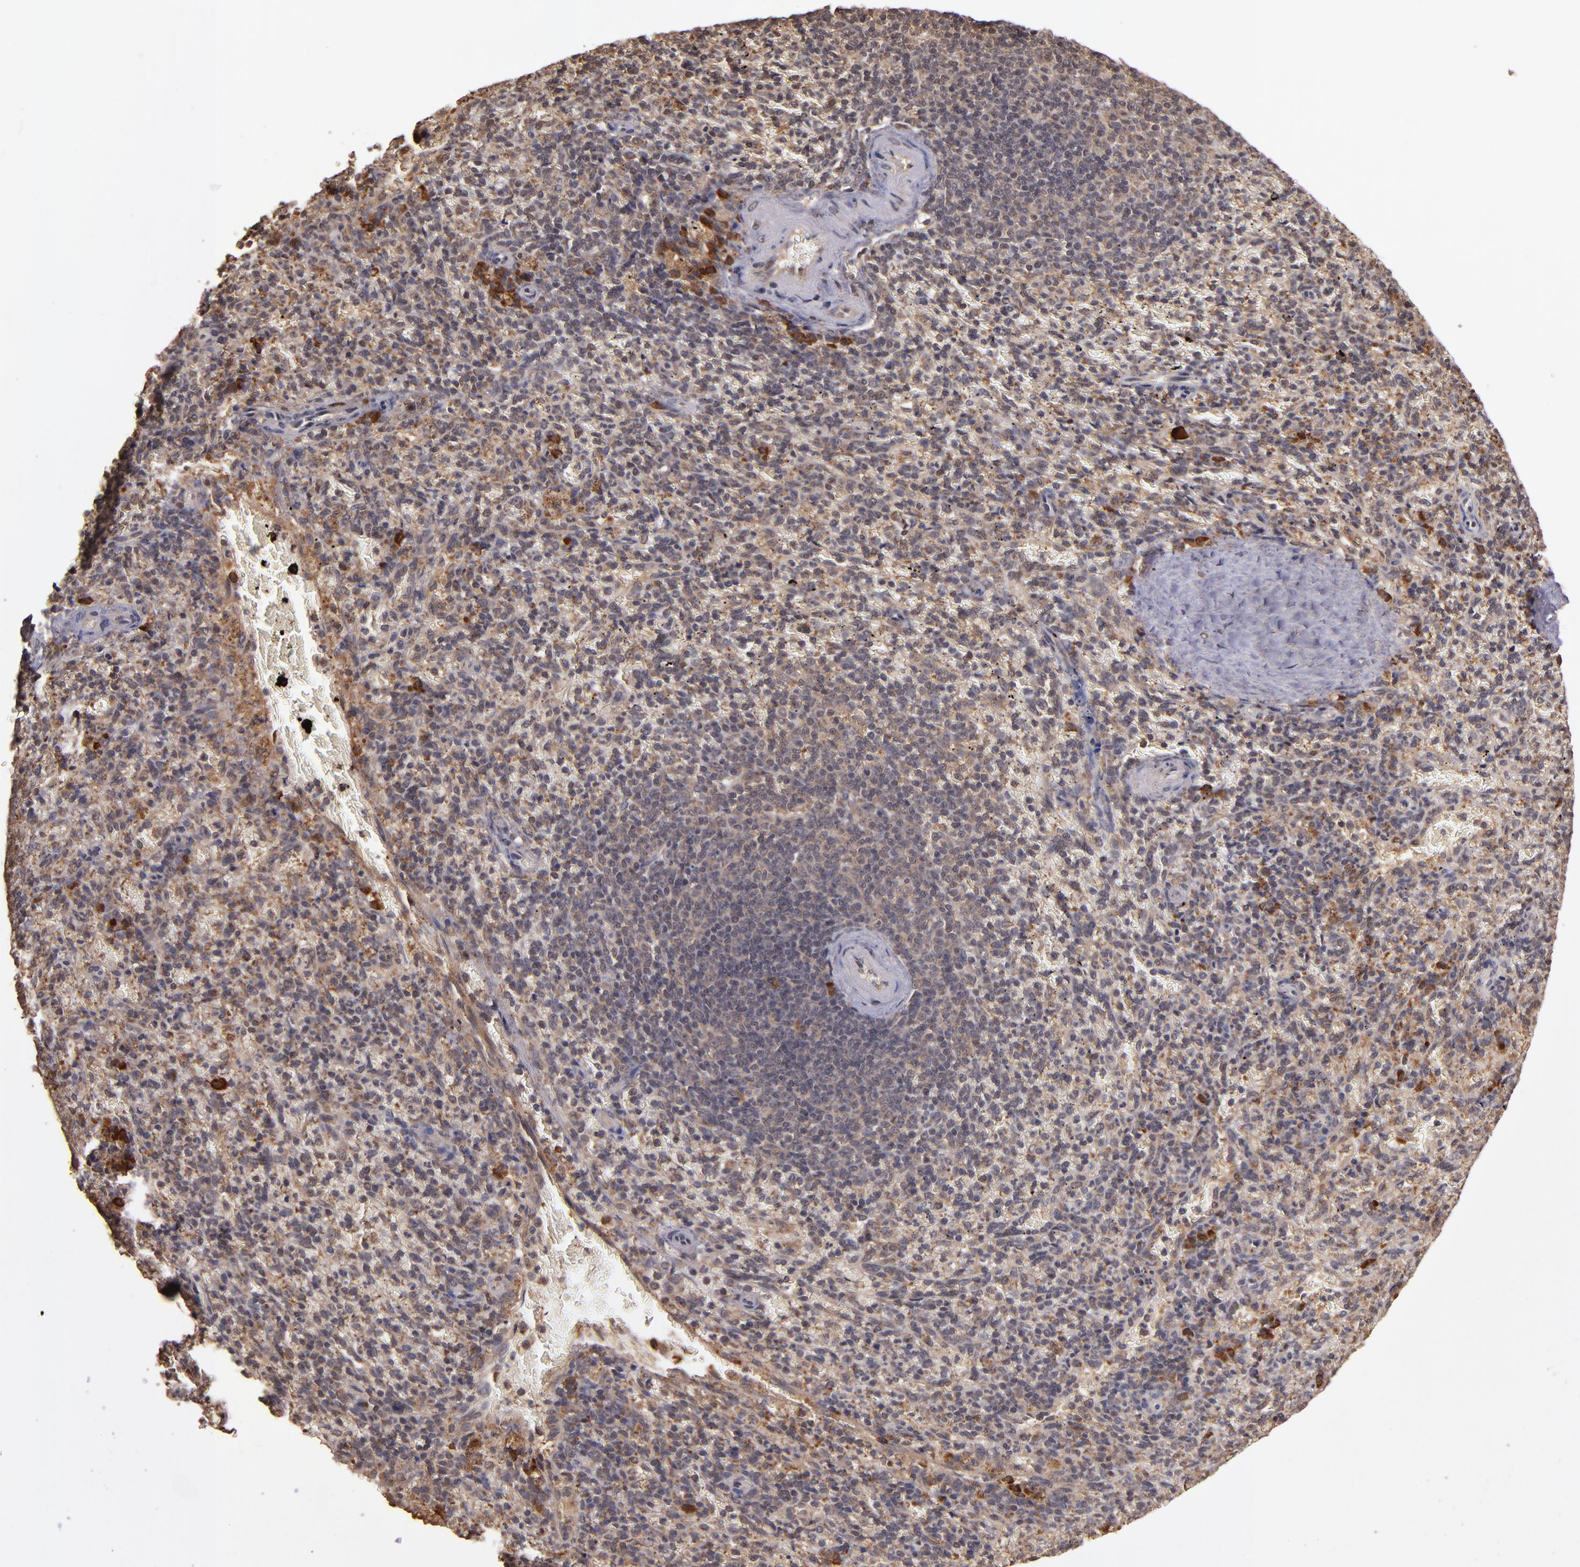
{"staining": {"intensity": "weak", "quantity": "25%-75%", "location": "cytoplasmic/membranous"}, "tissue": "spleen", "cell_type": "Cells in red pulp", "image_type": "normal", "snomed": [{"axis": "morphology", "description": "Normal tissue, NOS"}, {"axis": "topography", "description": "Spleen"}], "caption": "High-power microscopy captured an immunohistochemistry (IHC) image of unremarkable spleen, revealing weak cytoplasmic/membranous positivity in approximately 25%-75% of cells in red pulp. The protein of interest is shown in brown color, while the nuclei are stained blue.", "gene": "RIOK3", "patient": {"sex": "female", "age": 43}}